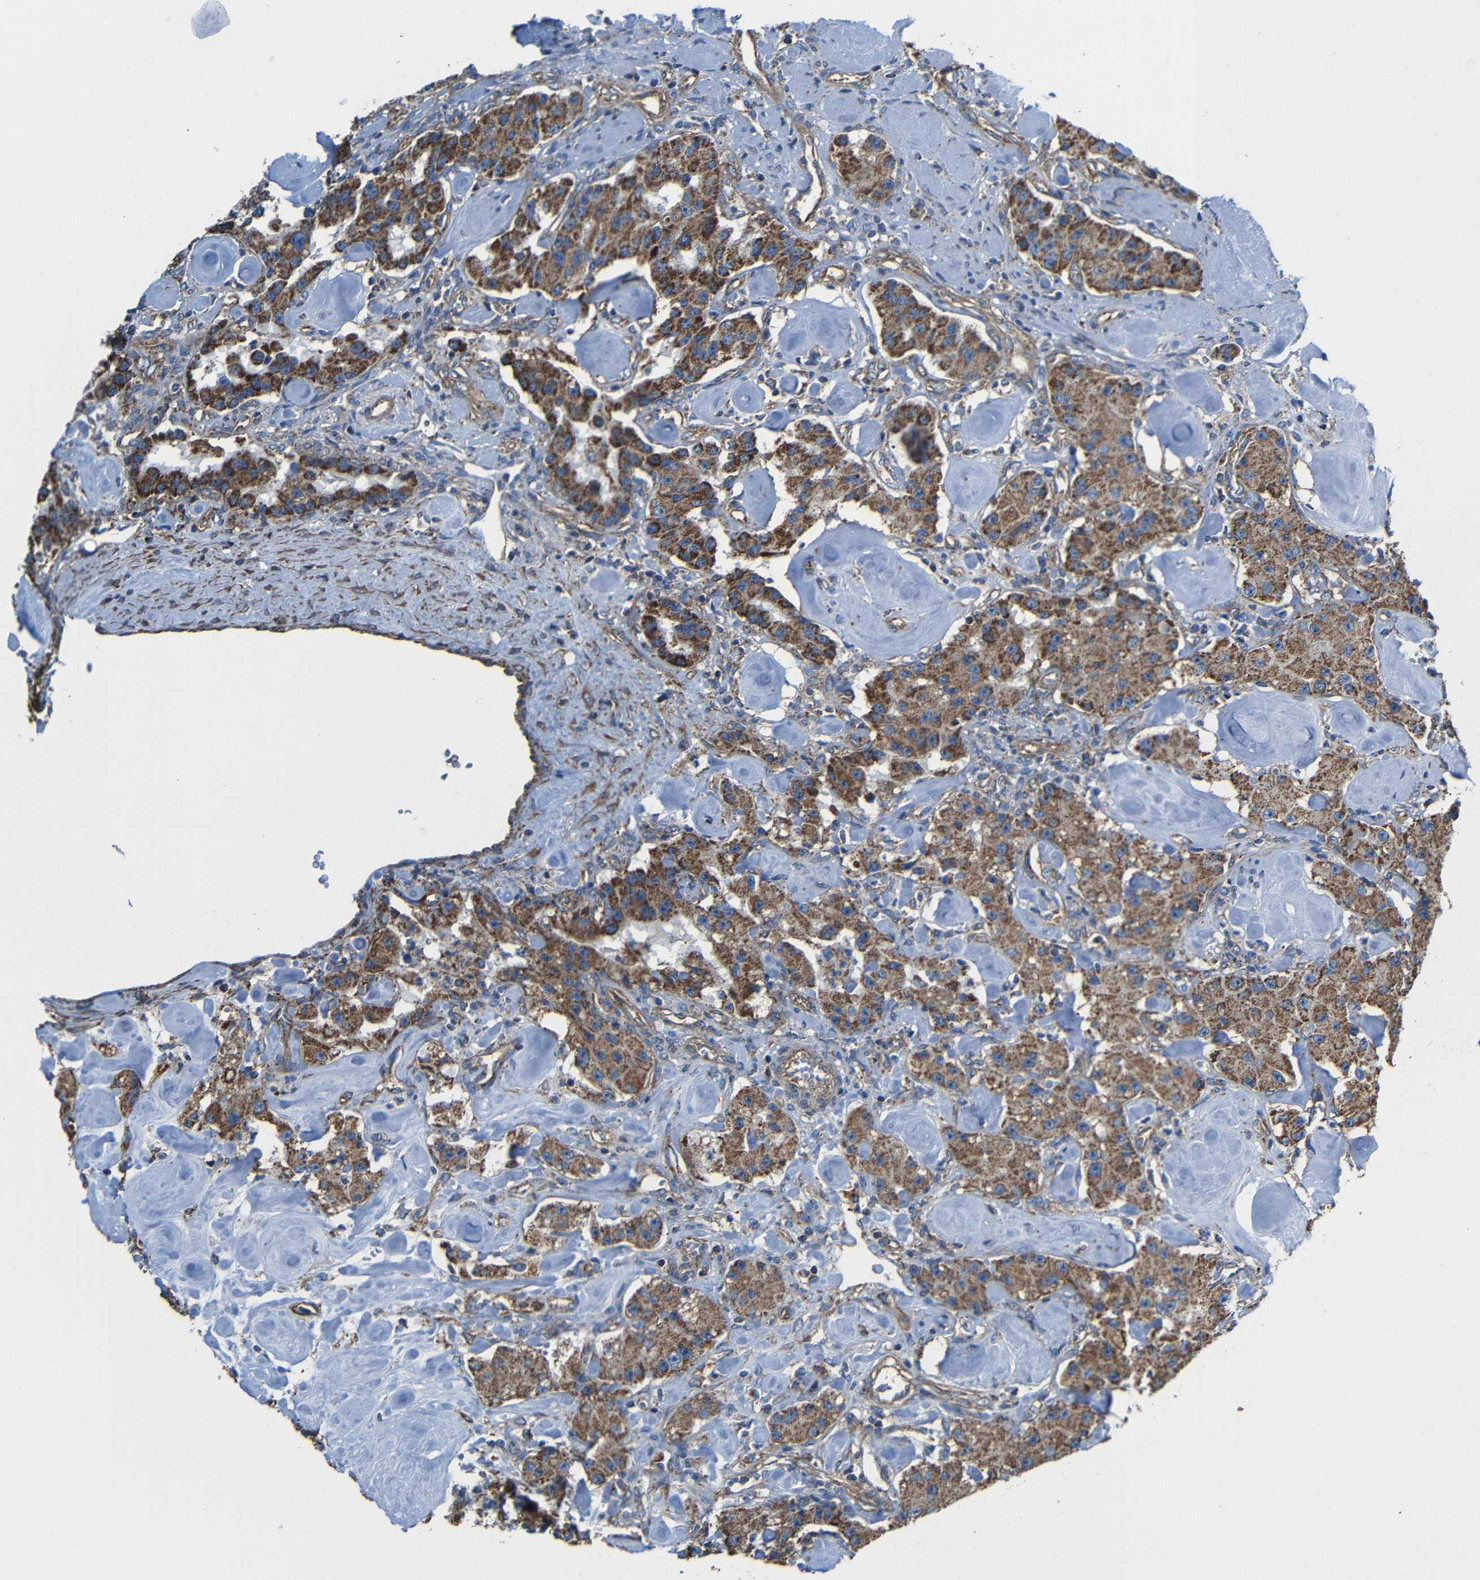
{"staining": {"intensity": "strong", "quantity": ">75%", "location": "cytoplasmic/membranous"}, "tissue": "carcinoid", "cell_type": "Tumor cells", "image_type": "cancer", "snomed": [{"axis": "morphology", "description": "Carcinoid, malignant, NOS"}, {"axis": "topography", "description": "Pancreas"}], "caption": "Immunohistochemical staining of human carcinoid (malignant) shows high levels of strong cytoplasmic/membranous protein staining in approximately >75% of tumor cells.", "gene": "INTS6L", "patient": {"sex": "male", "age": 41}}